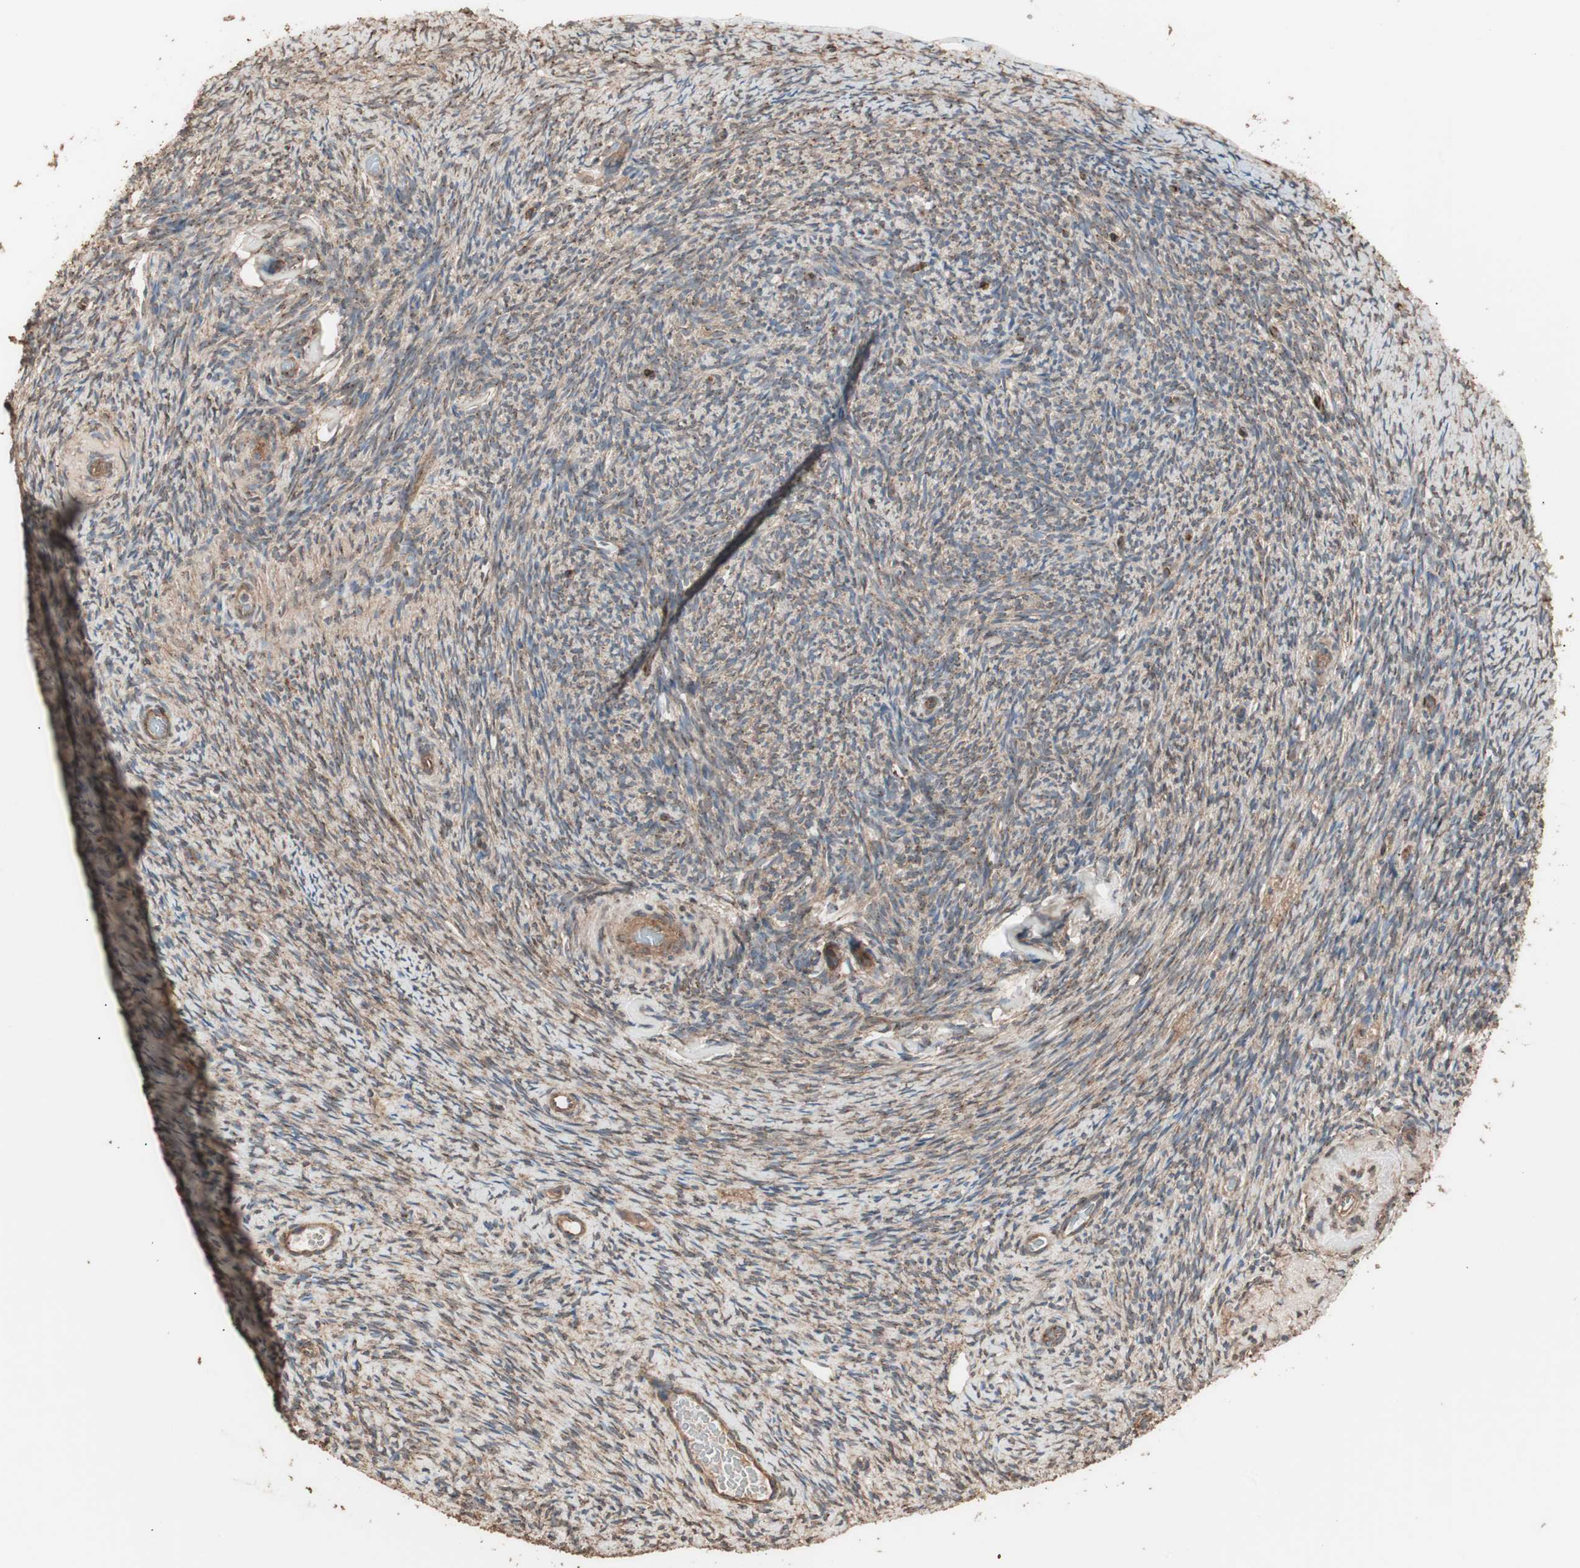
{"staining": {"intensity": "moderate", "quantity": ">75%", "location": "cytoplasmic/membranous"}, "tissue": "ovary", "cell_type": "Follicle cells", "image_type": "normal", "snomed": [{"axis": "morphology", "description": "Normal tissue, NOS"}, {"axis": "topography", "description": "Ovary"}], "caption": "Brown immunohistochemical staining in benign ovary shows moderate cytoplasmic/membranous positivity in approximately >75% of follicle cells.", "gene": "LZTS1", "patient": {"sex": "female", "age": 60}}